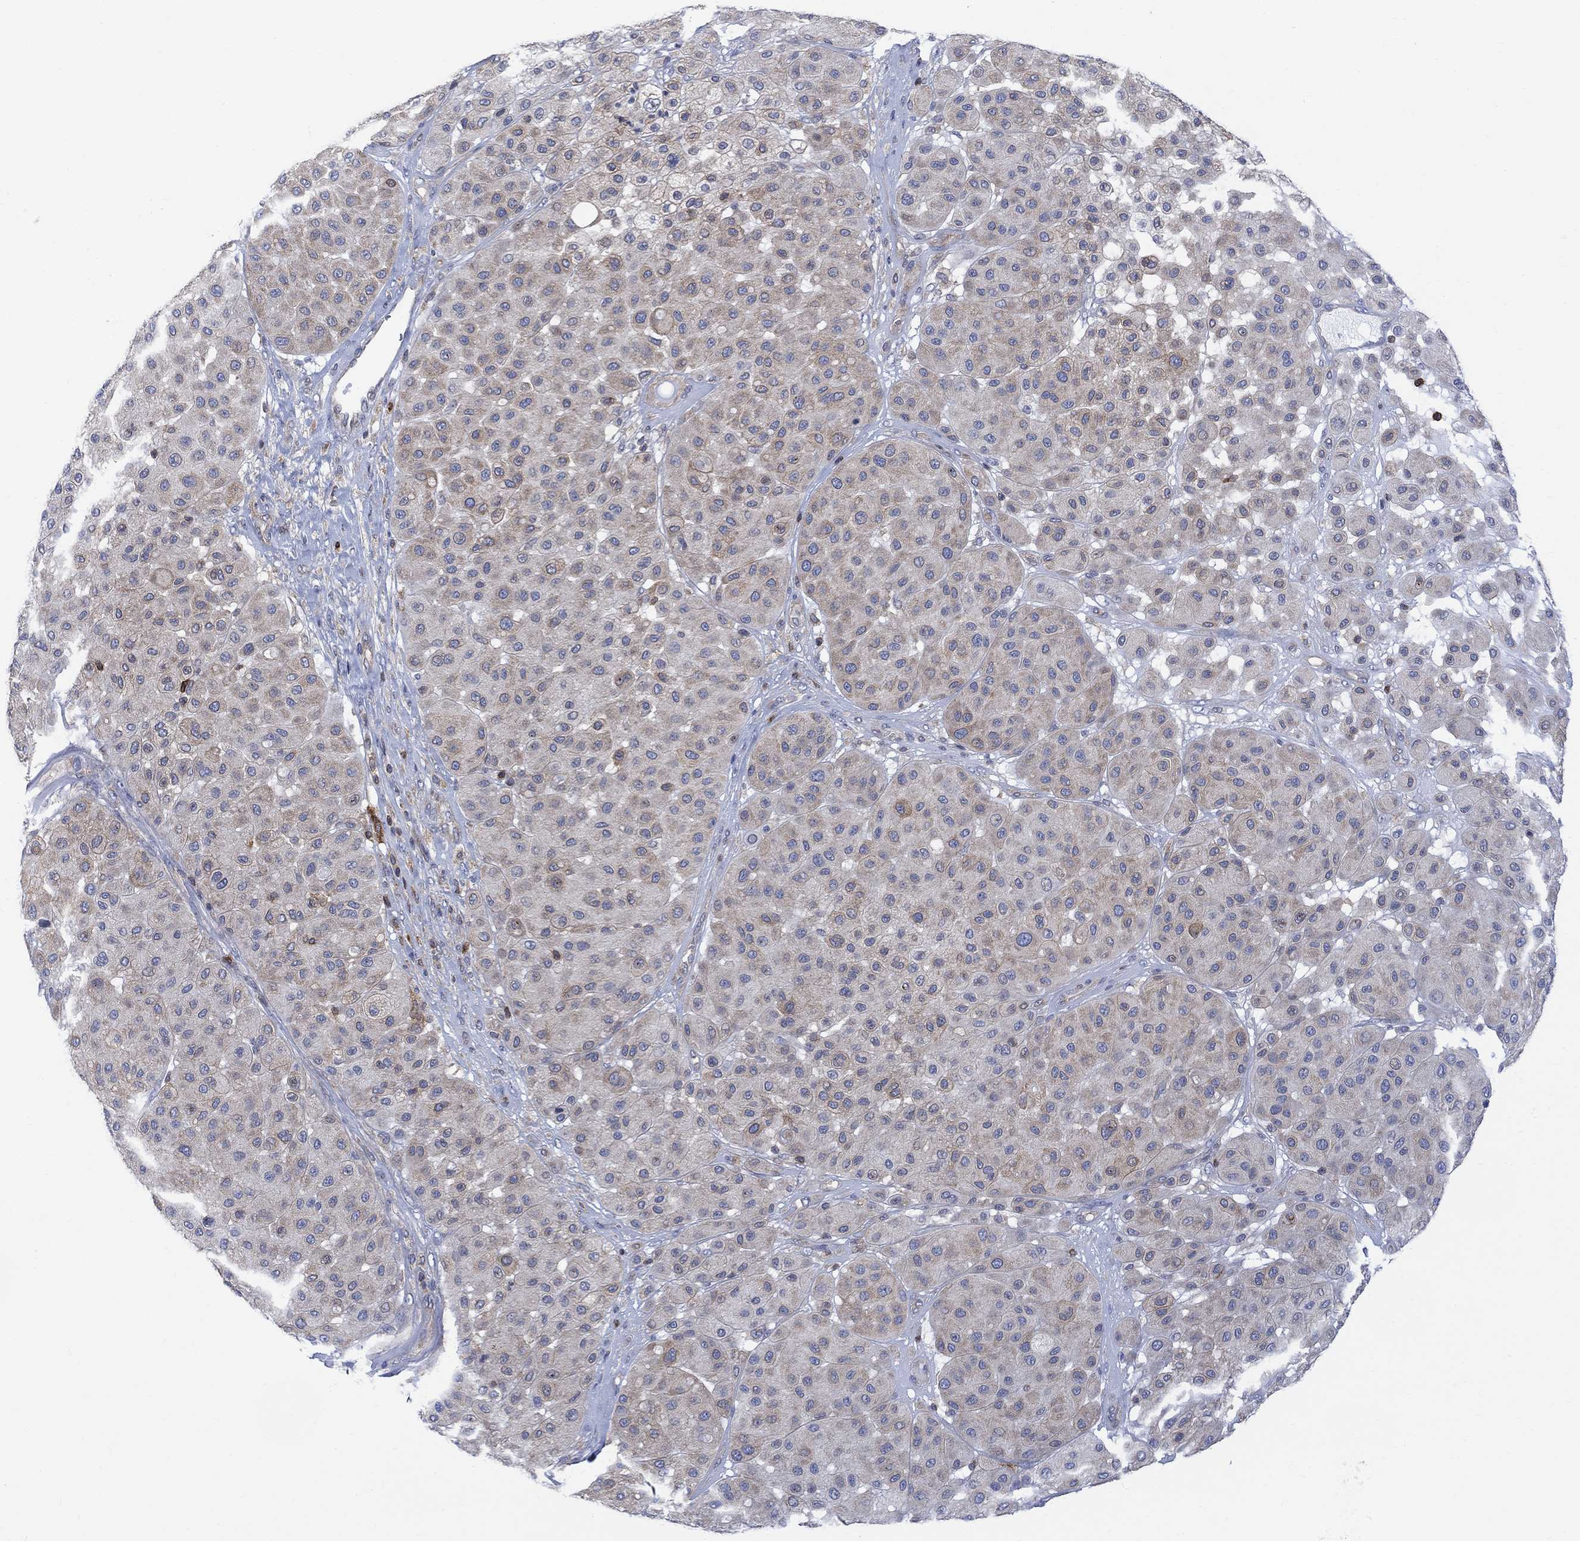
{"staining": {"intensity": "moderate", "quantity": "<25%", "location": "cytoplasmic/membranous"}, "tissue": "melanoma", "cell_type": "Tumor cells", "image_type": "cancer", "snomed": [{"axis": "morphology", "description": "Malignant melanoma, Metastatic site"}, {"axis": "topography", "description": "Smooth muscle"}], "caption": "This image displays melanoma stained with IHC to label a protein in brown. The cytoplasmic/membranous of tumor cells show moderate positivity for the protein. Nuclei are counter-stained blue.", "gene": "GBP5", "patient": {"sex": "male", "age": 41}}